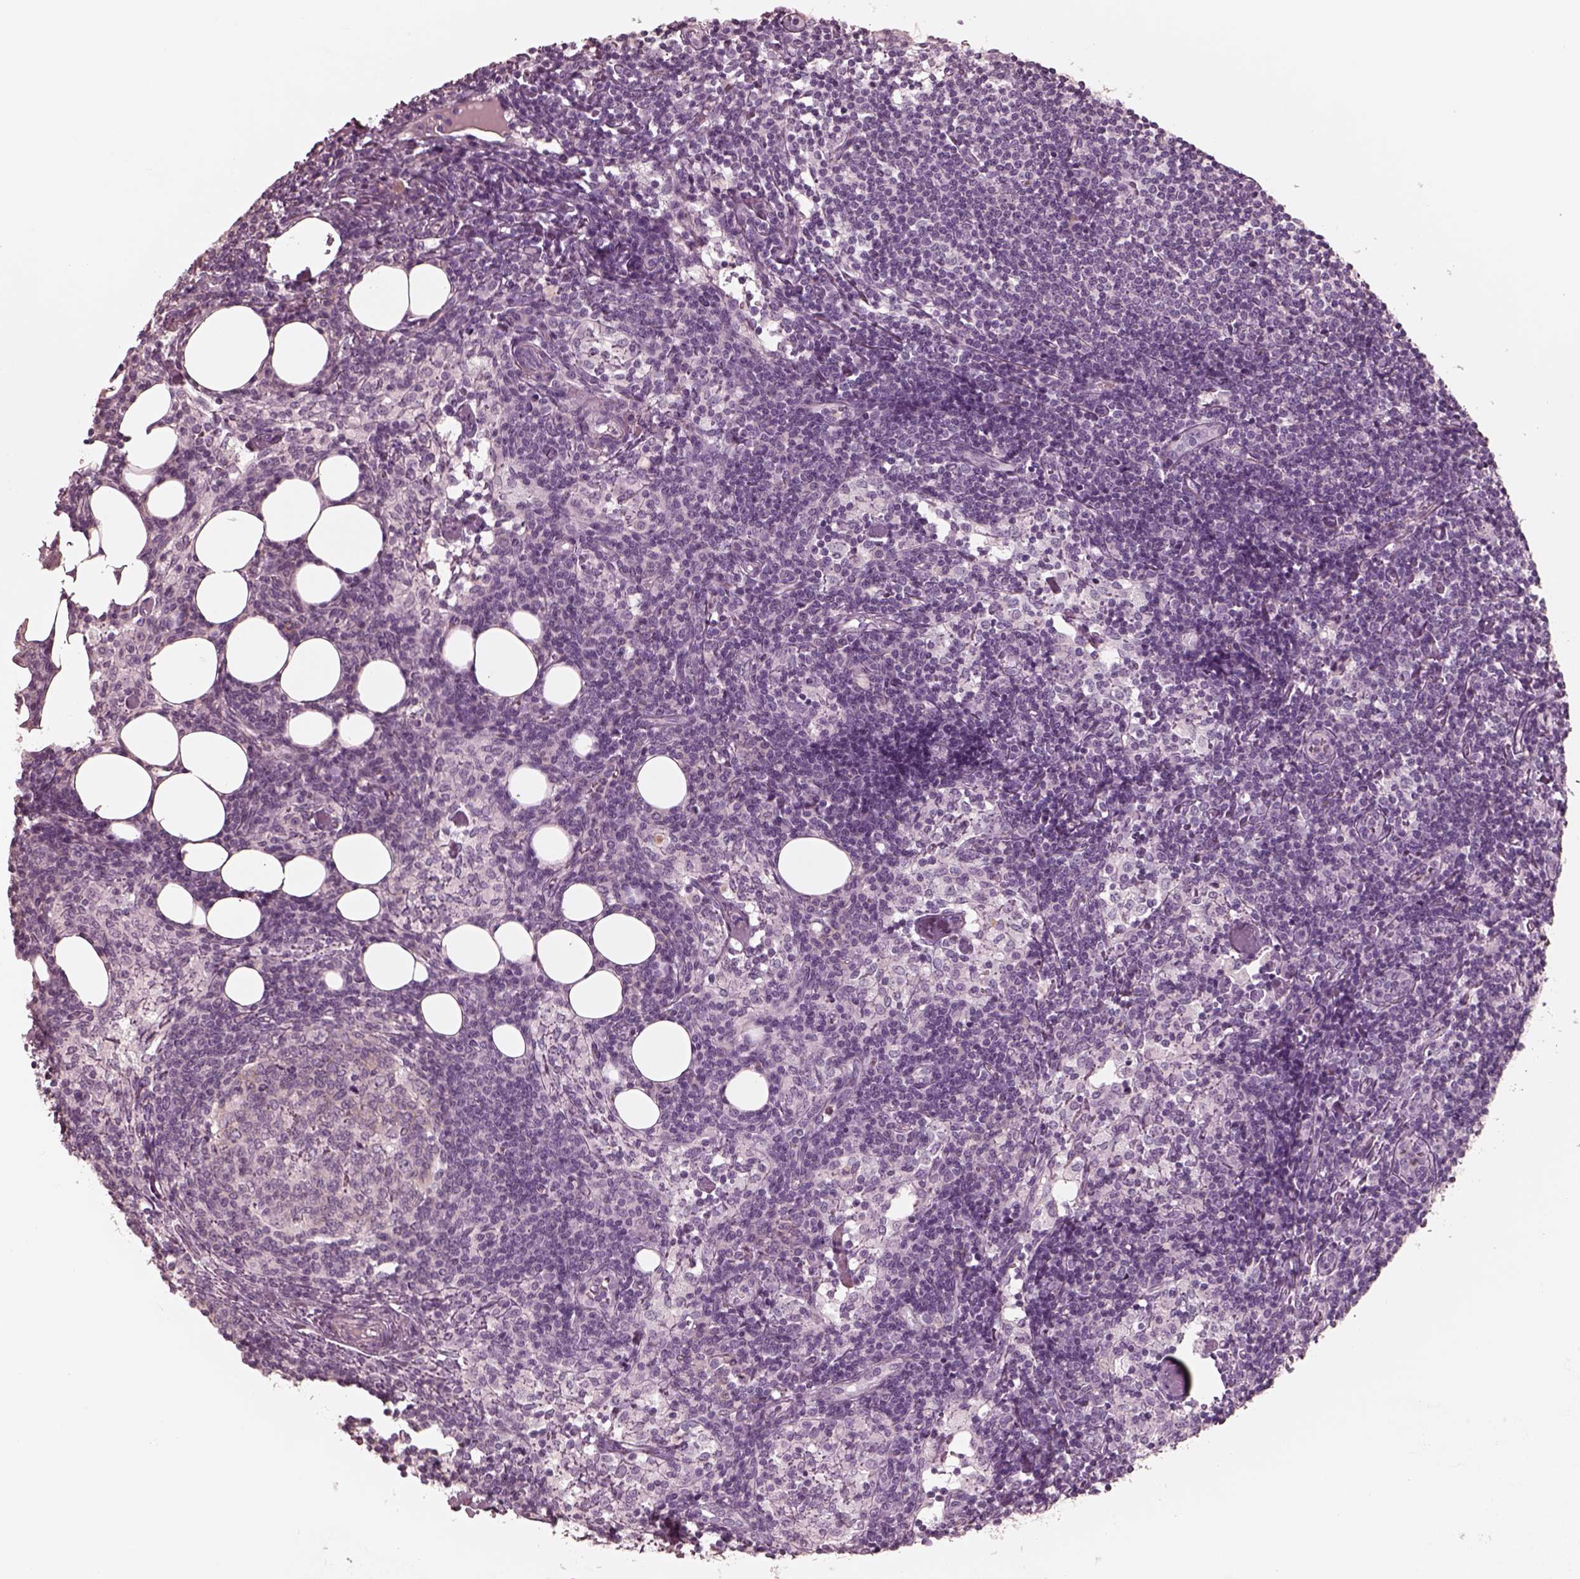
{"staining": {"intensity": "weak", "quantity": "<25%", "location": "cytoplasmic/membranous"}, "tissue": "lymph node", "cell_type": "Germinal center cells", "image_type": "normal", "snomed": [{"axis": "morphology", "description": "Normal tissue, NOS"}, {"axis": "topography", "description": "Lymph node"}], "caption": "Immunohistochemistry (IHC) image of unremarkable human lymph node stained for a protein (brown), which exhibits no positivity in germinal center cells.", "gene": "GPRIN1", "patient": {"sex": "female", "age": 52}}